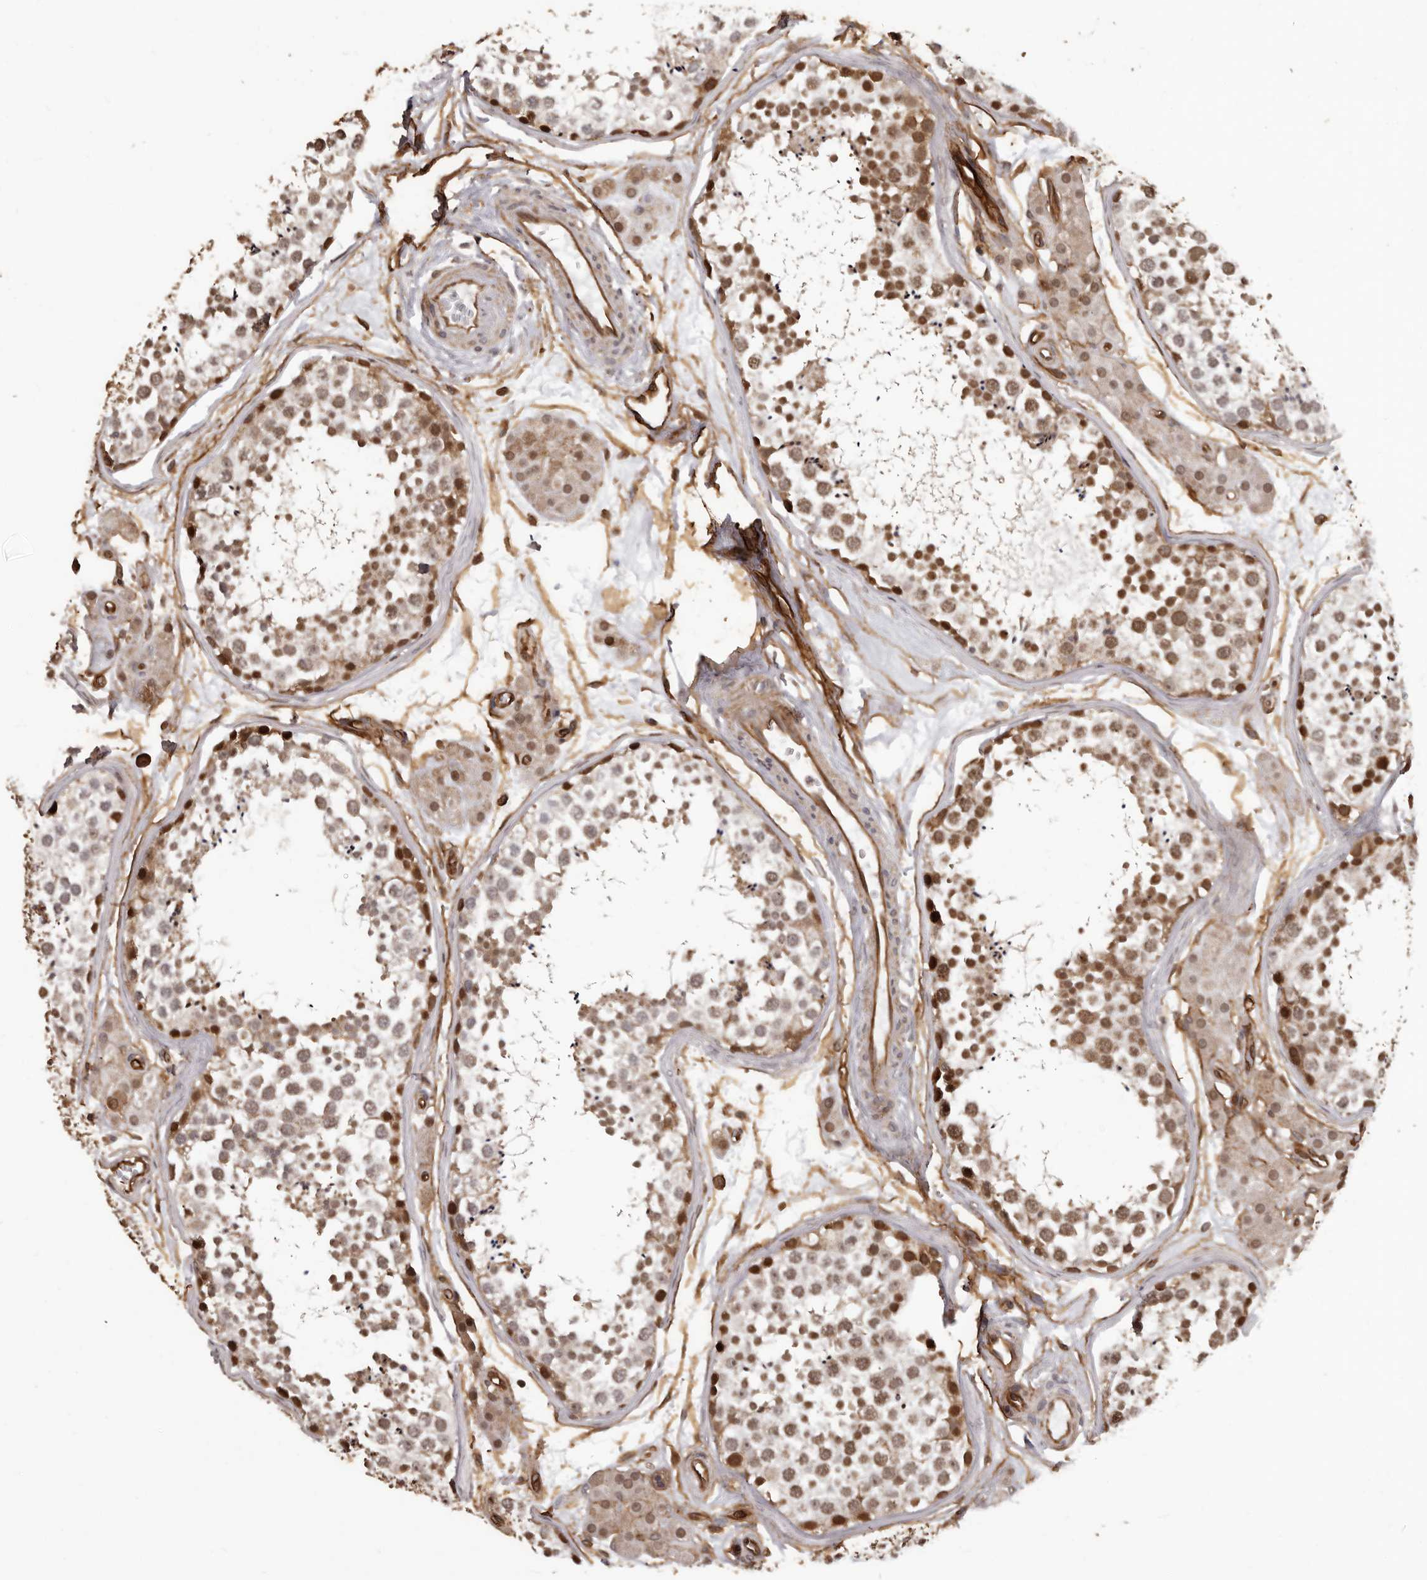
{"staining": {"intensity": "moderate", "quantity": ">75%", "location": "cytoplasmic/membranous"}, "tissue": "testis", "cell_type": "Cells in seminiferous ducts", "image_type": "normal", "snomed": [{"axis": "morphology", "description": "Normal tissue, NOS"}, {"axis": "topography", "description": "Testis"}], "caption": "DAB immunohistochemical staining of unremarkable testis displays moderate cytoplasmic/membranous protein positivity in about >75% of cells in seminiferous ducts. (IHC, brightfield microscopy, high magnification).", "gene": "SLITRK6", "patient": {"sex": "male", "age": 56}}